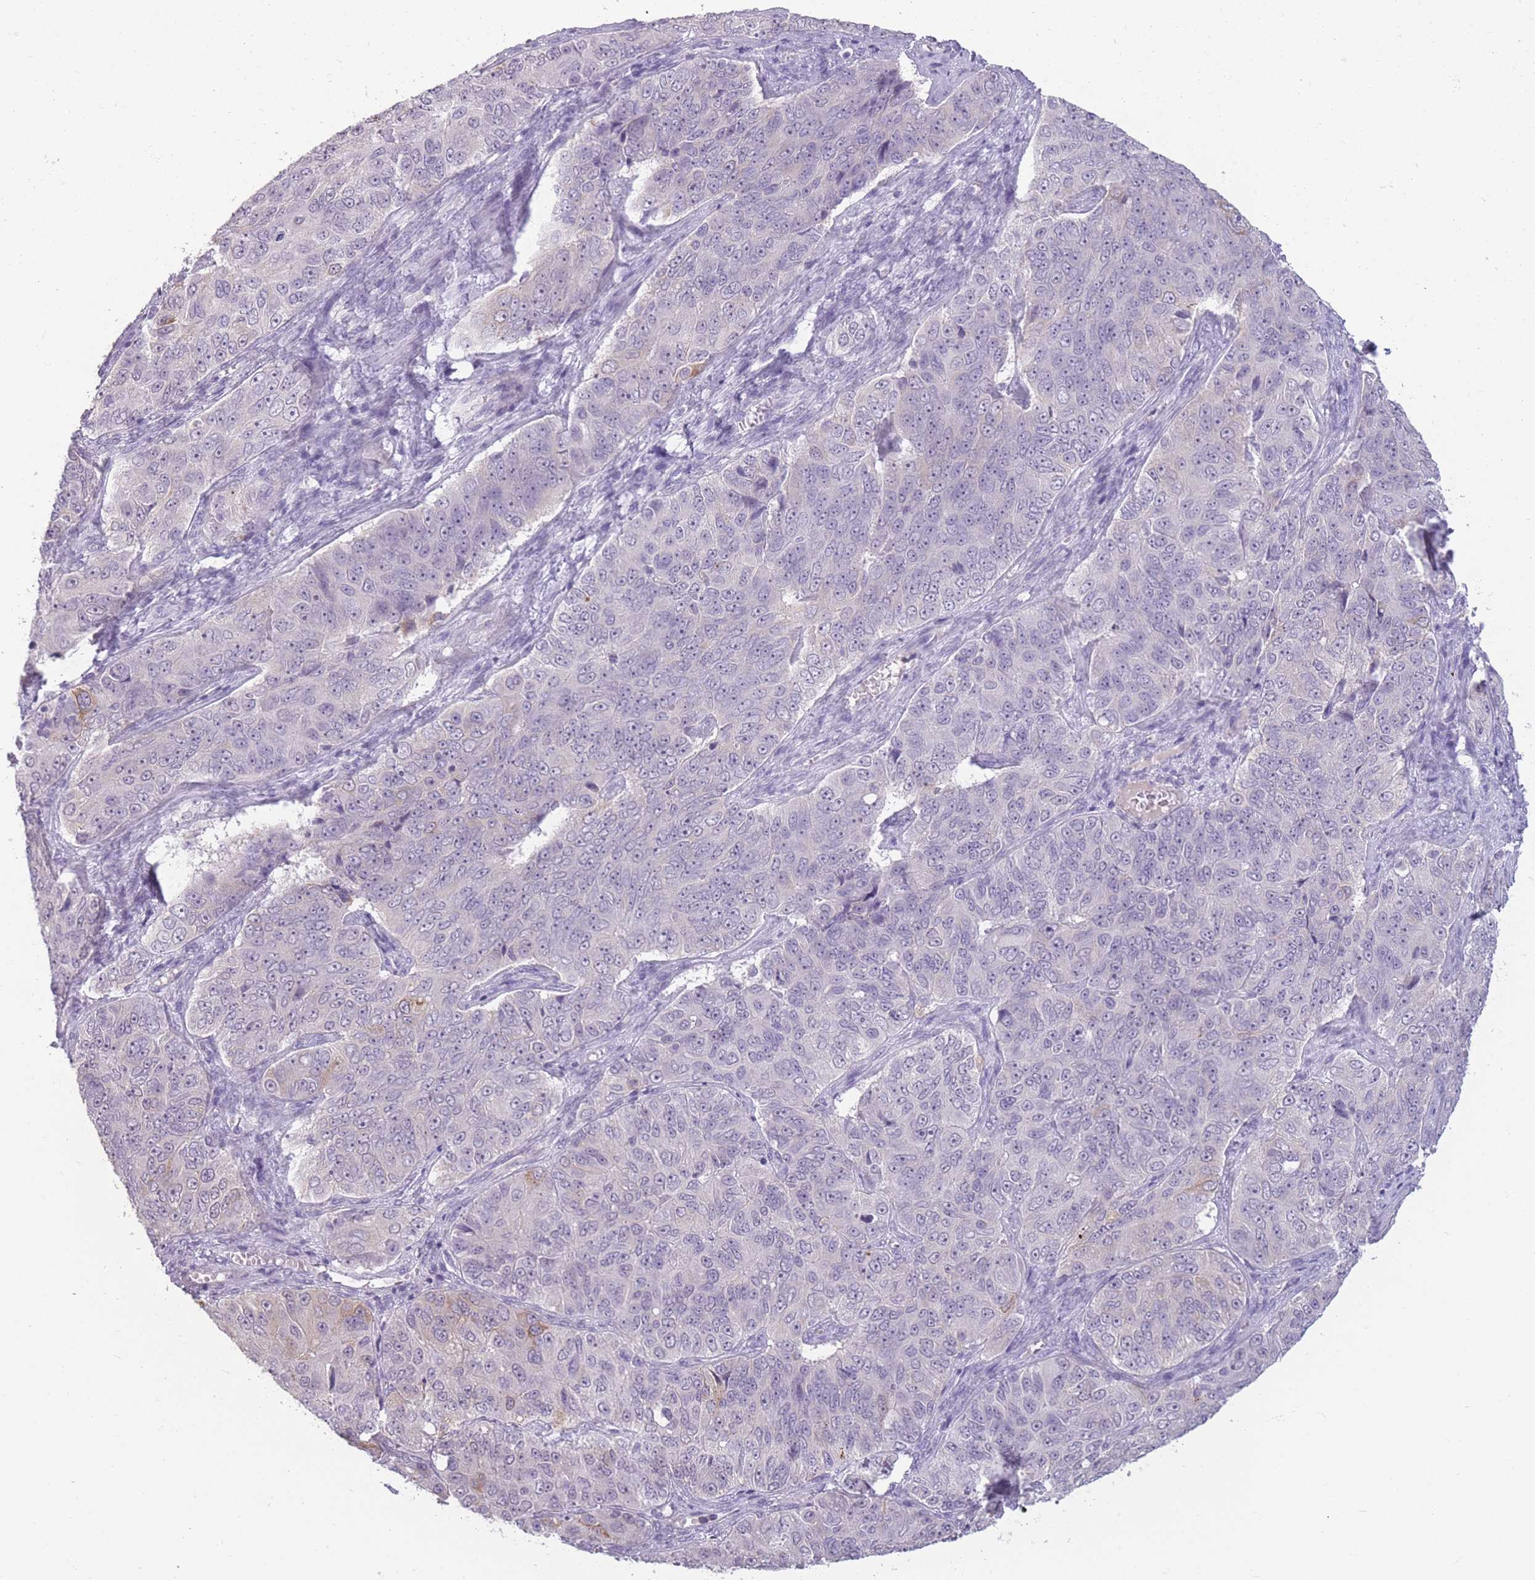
{"staining": {"intensity": "negative", "quantity": "none", "location": "none"}, "tissue": "ovarian cancer", "cell_type": "Tumor cells", "image_type": "cancer", "snomed": [{"axis": "morphology", "description": "Carcinoma, endometroid"}, {"axis": "topography", "description": "Ovary"}], "caption": "This is an immunohistochemistry (IHC) histopathology image of ovarian cancer (endometroid carcinoma). There is no staining in tumor cells.", "gene": "ZBTB24", "patient": {"sex": "female", "age": 51}}